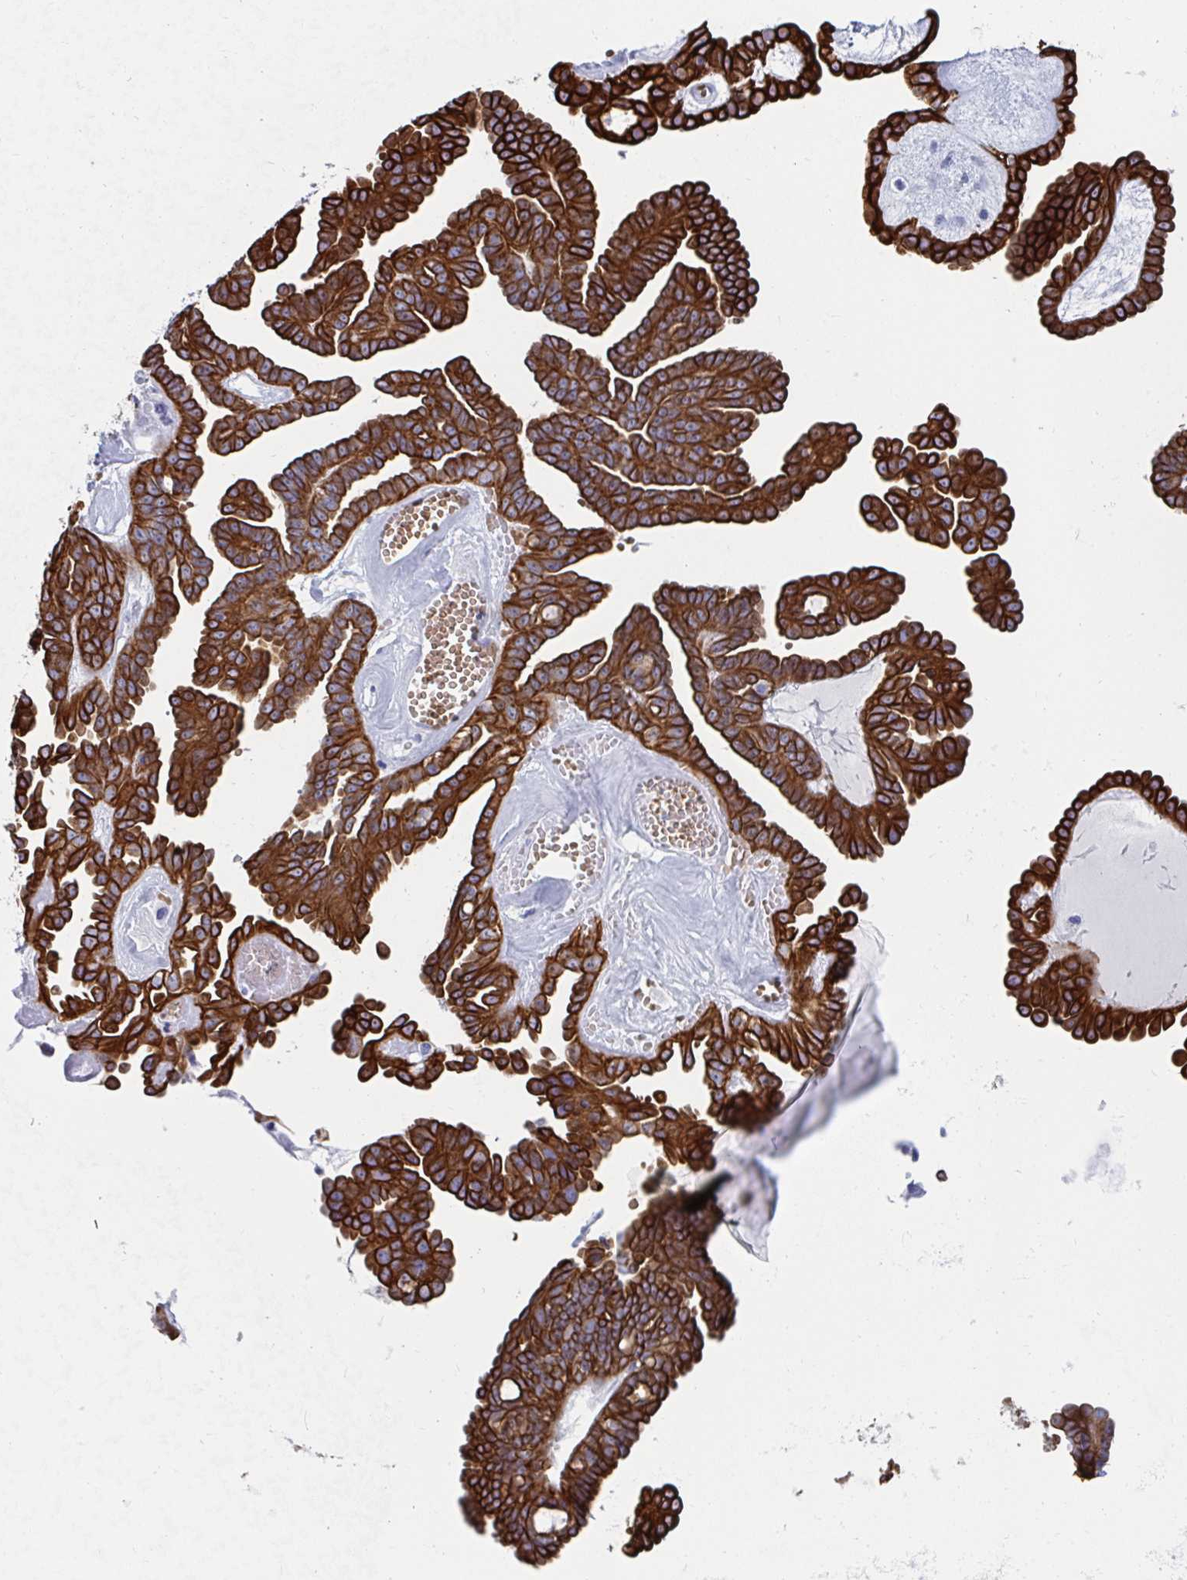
{"staining": {"intensity": "strong", "quantity": ">75%", "location": "cytoplasmic/membranous"}, "tissue": "ovarian cancer", "cell_type": "Tumor cells", "image_type": "cancer", "snomed": [{"axis": "morphology", "description": "Cystadenocarcinoma, serous, NOS"}, {"axis": "topography", "description": "Ovary"}], "caption": "A brown stain highlights strong cytoplasmic/membranous expression of a protein in human serous cystadenocarcinoma (ovarian) tumor cells. (DAB IHC with brightfield microscopy, high magnification).", "gene": "CLDN8", "patient": {"sex": "female", "age": 71}}